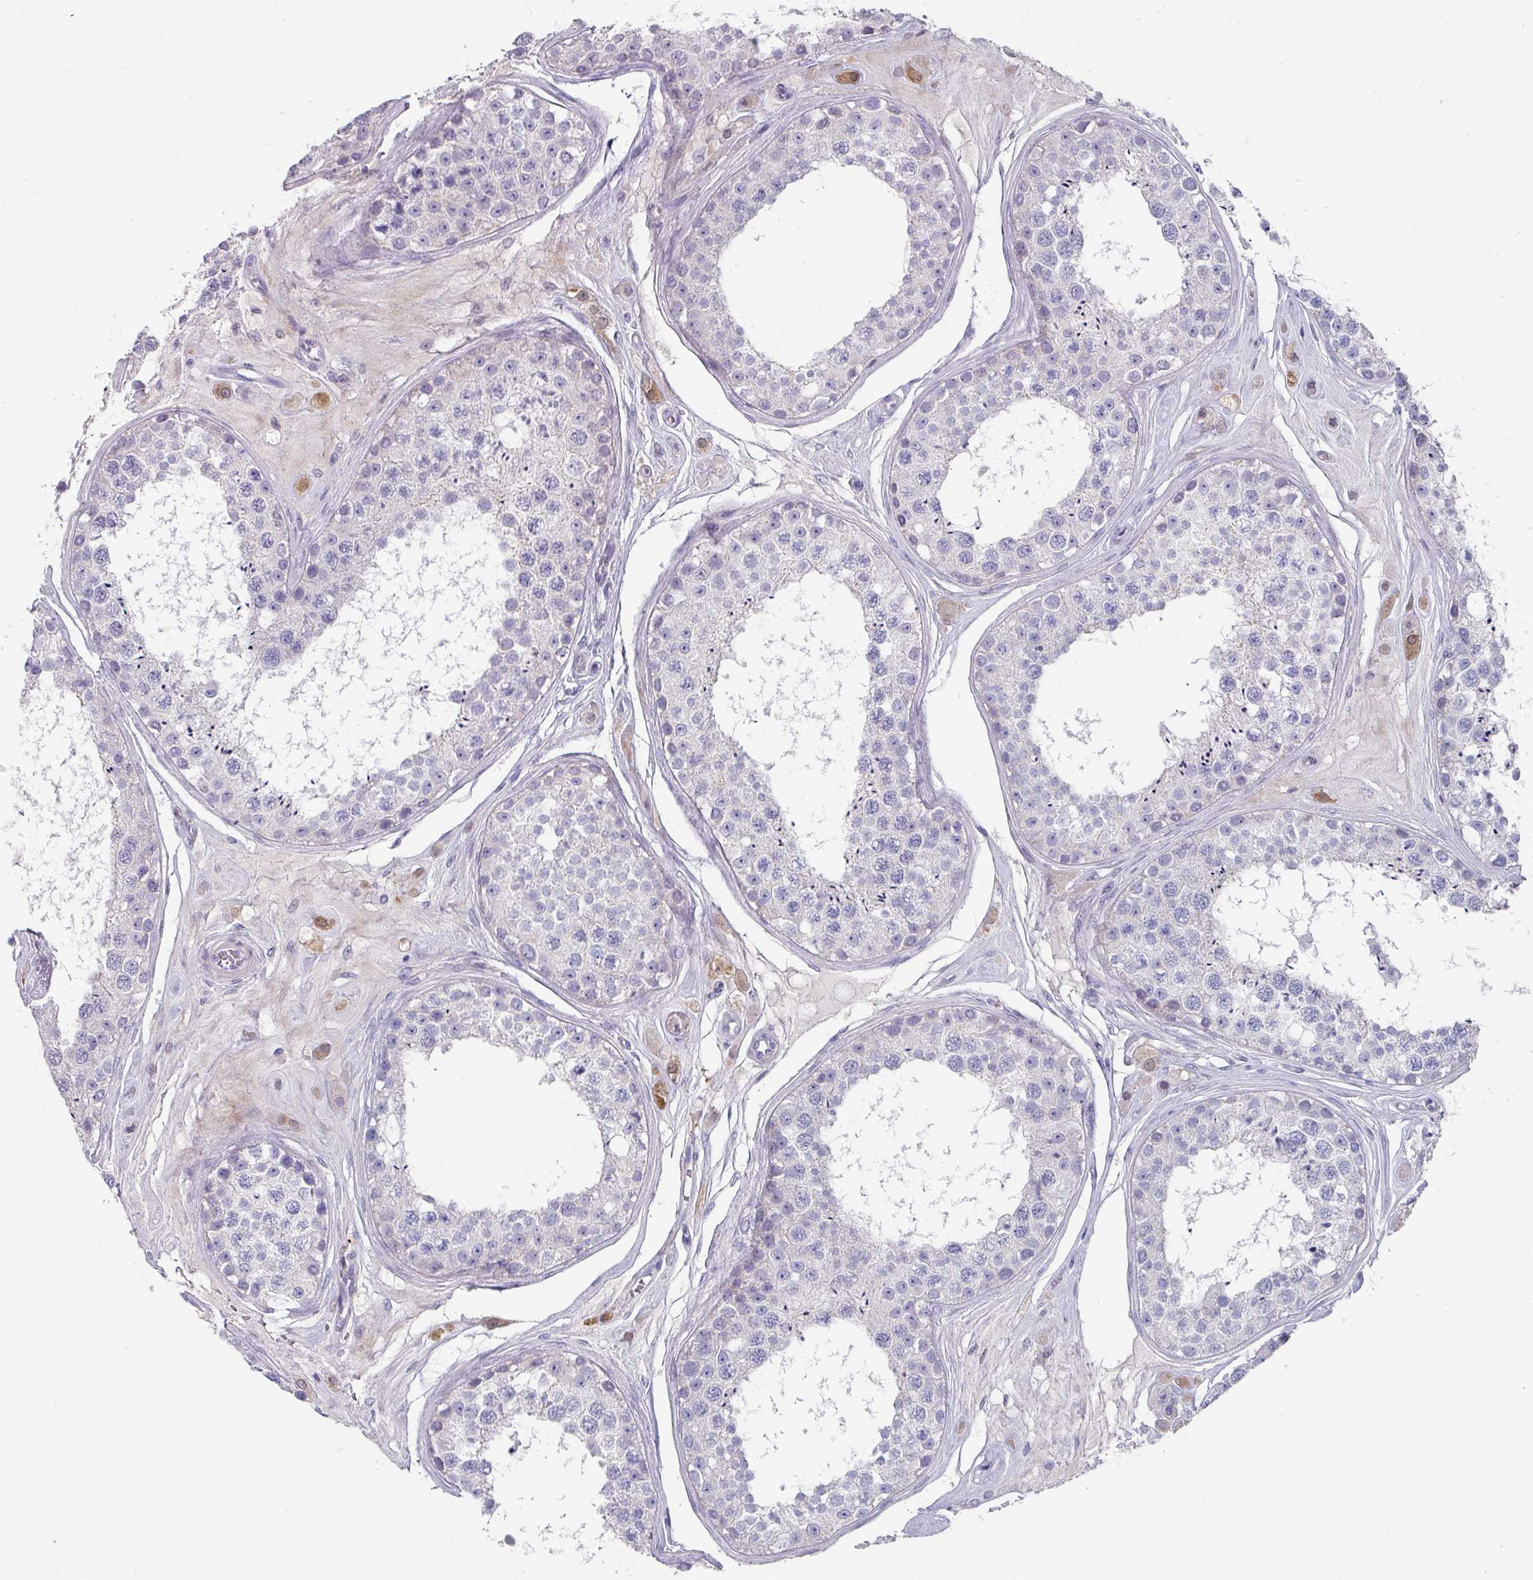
{"staining": {"intensity": "negative", "quantity": "none", "location": "none"}, "tissue": "testis", "cell_type": "Cells in seminiferous ducts", "image_type": "normal", "snomed": [{"axis": "morphology", "description": "Normal tissue, NOS"}, {"axis": "topography", "description": "Testis"}], "caption": "This is an immunohistochemistry (IHC) micrograph of benign human testis. There is no staining in cells in seminiferous ducts.", "gene": "DEFB115", "patient": {"sex": "male", "age": 25}}